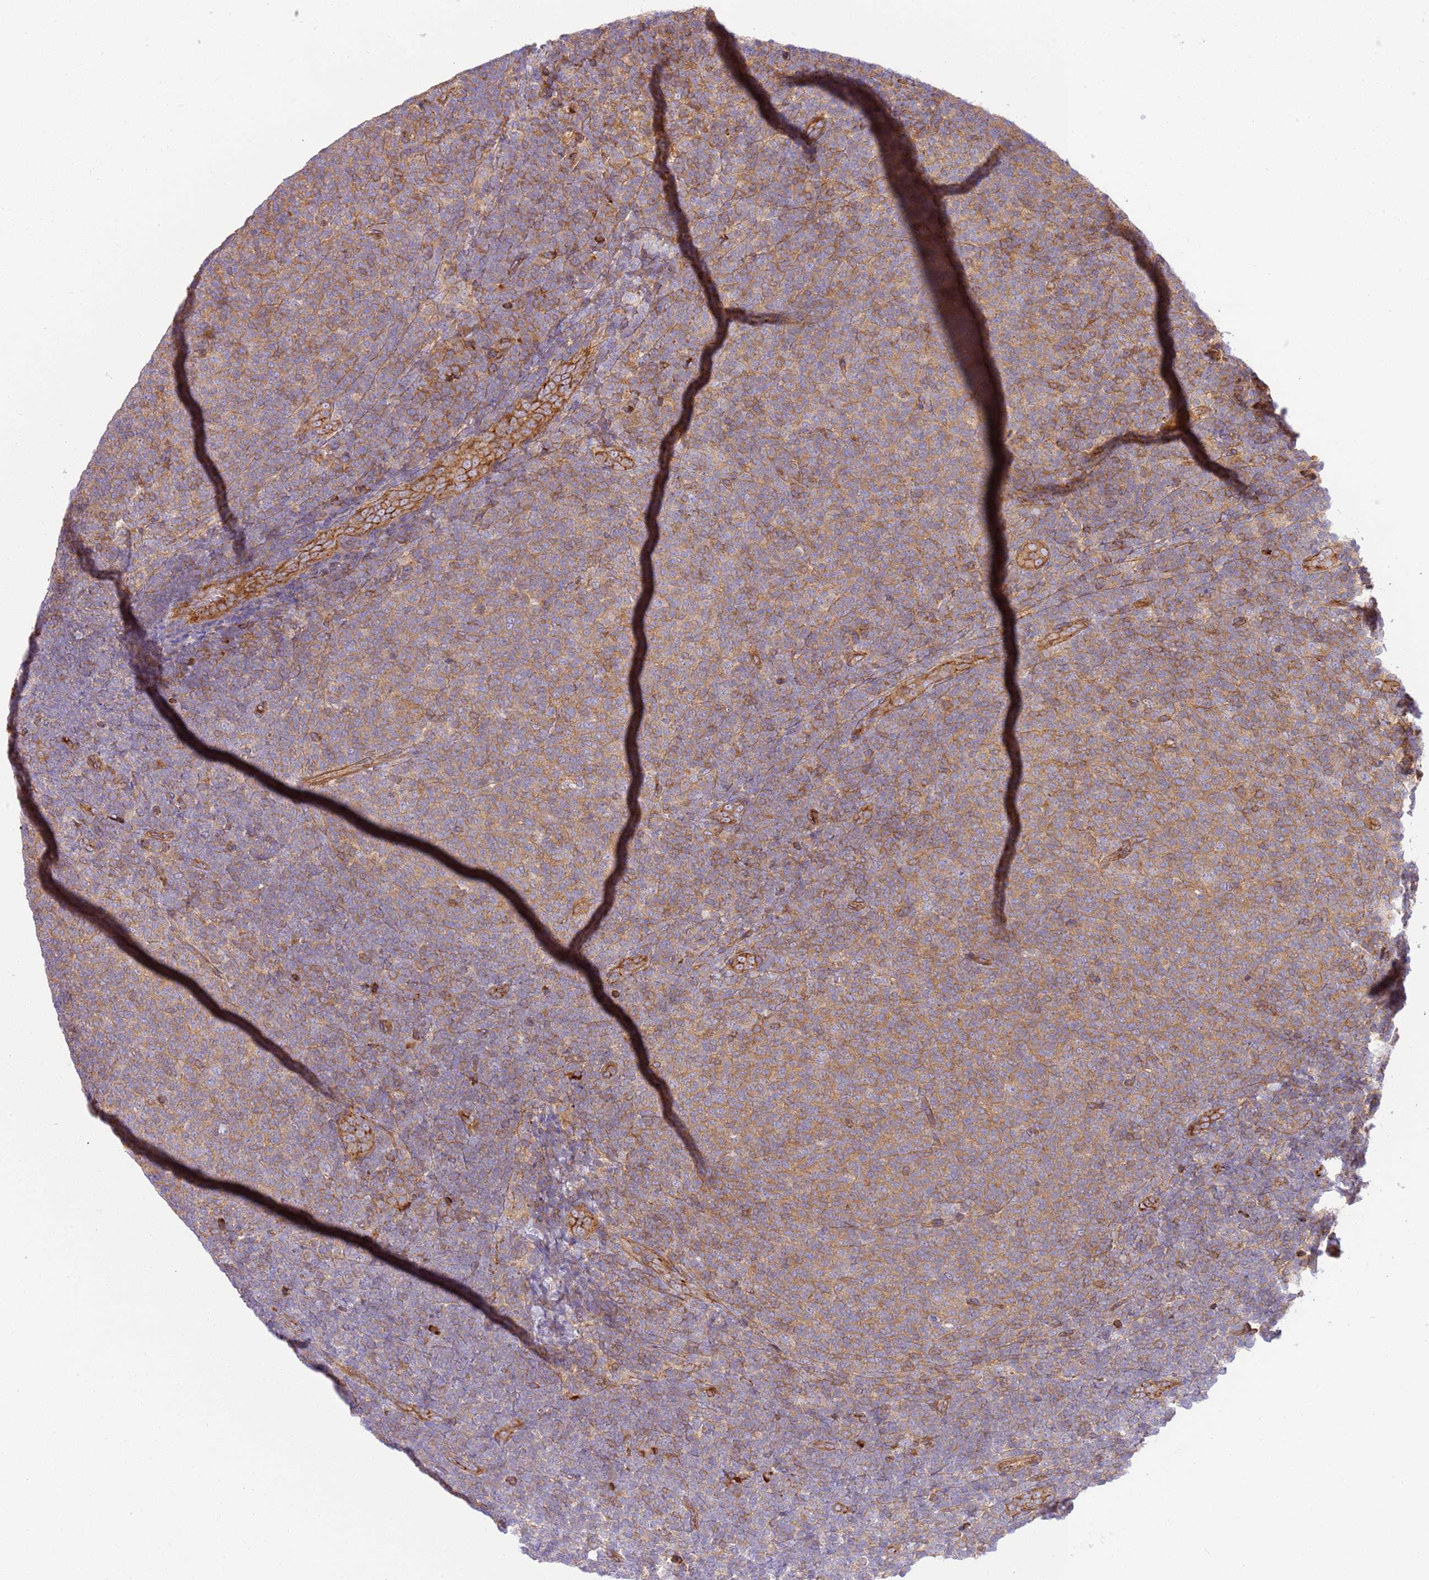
{"staining": {"intensity": "moderate", "quantity": ">75%", "location": "cytoplasmic/membranous"}, "tissue": "lymphoma", "cell_type": "Tumor cells", "image_type": "cancer", "snomed": [{"axis": "morphology", "description": "Malignant lymphoma, non-Hodgkin's type, Low grade"}, {"axis": "topography", "description": "Lymph node"}], "caption": "Tumor cells exhibit medium levels of moderate cytoplasmic/membranous positivity in approximately >75% of cells in human malignant lymphoma, non-Hodgkin's type (low-grade). (DAB IHC, brown staining for protein, blue staining for nuclei).", "gene": "EFCAB8", "patient": {"sex": "male", "age": 66}}